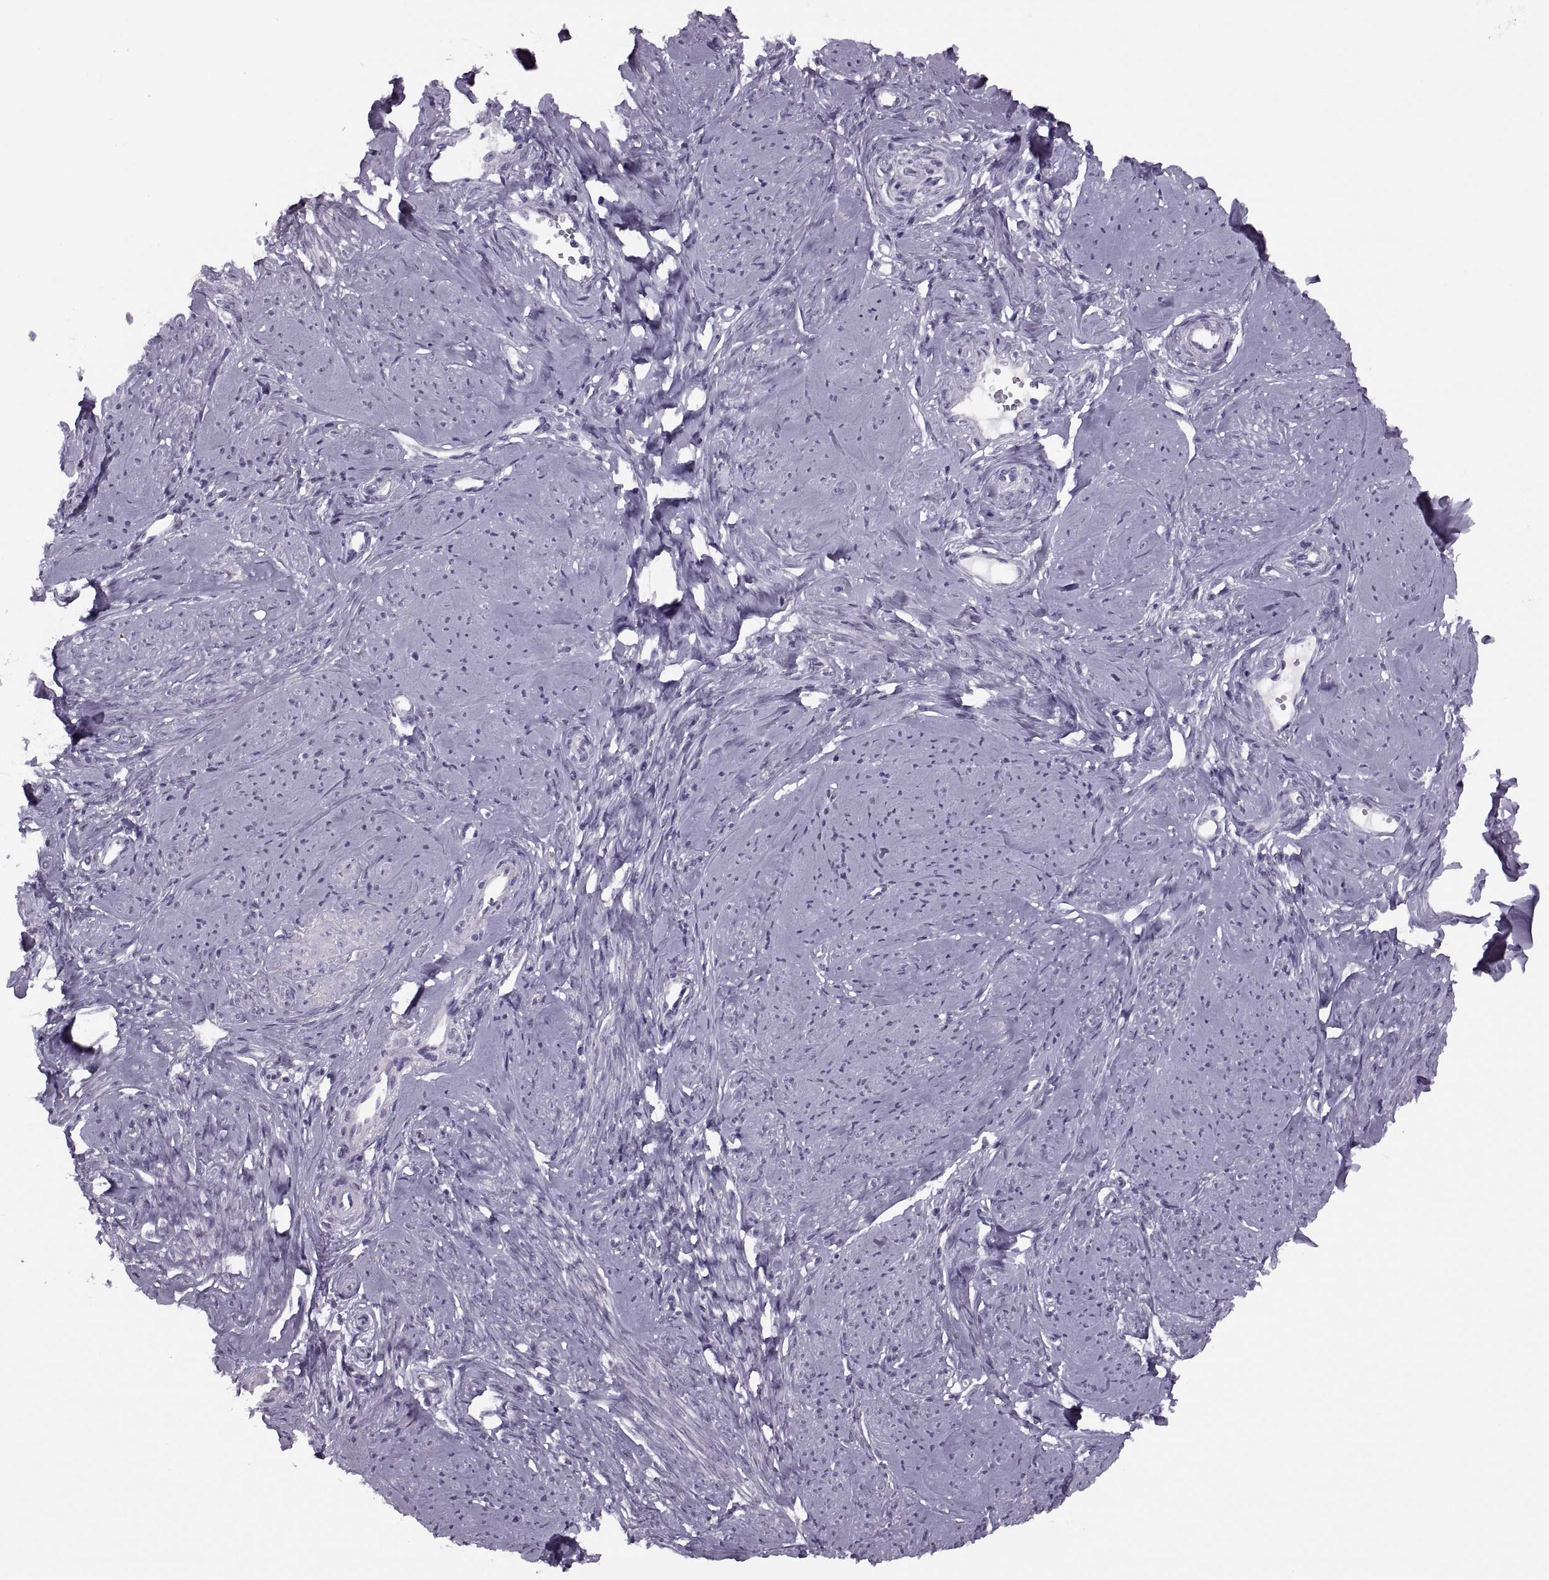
{"staining": {"intensity": "negative", "quantity": "none", "location": "none"}, "tissue": "smooth muscle", "cell_type": "Smooth muscle cells", "image_type": "normal", "snomed": [{"axis": "morphology", "description": "Normal tissue, NOS"}, {"axis": "topography", "description": "Smooth muscle"}], "caption": "Protein analysis of unremarkable smooth muscle displays no significant expression in smooth muscle cells. Brightfield microscopy of immunohistochemistry (IHC) stained with DAB (brown) and hematoxylin (blue), captured at high magnification.", "gene": "PRSS54", "patient": {"sex": "female", "age": 48}}